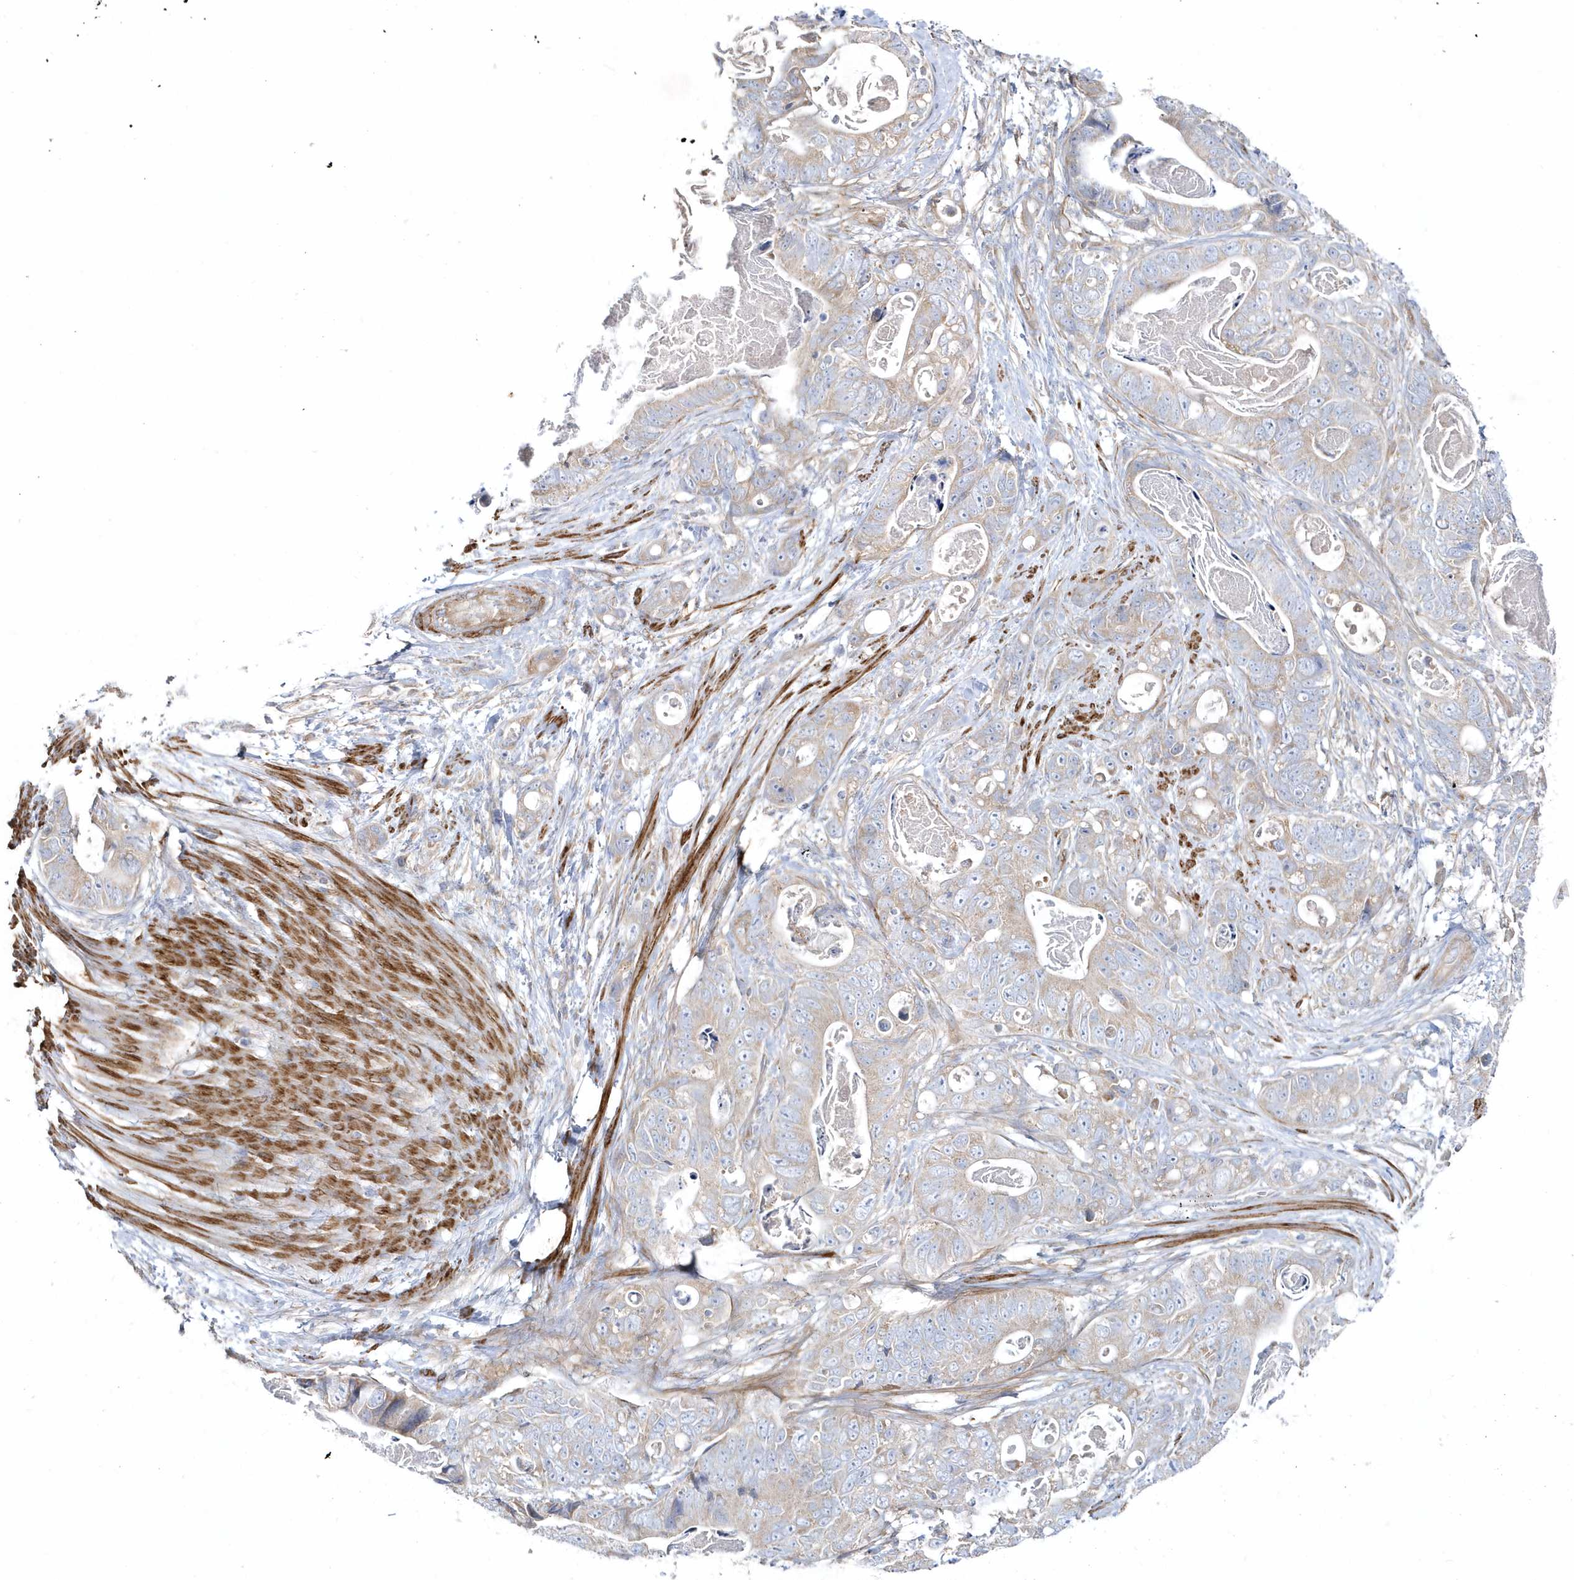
{"staining": {"intensity": "weak", "quantity": "25%-75%", "location": "cytoplasmic/membranous"}, "tissue": "stomach cancer", "cell_type": "Tumor cells", "image_type": "cancer", "snomed": [{"axis": "morphology", "description": "Normal tissue, NOS"}, {"axis": "morphology", "description": "Adenocarcinoma, NOS"}, {"axis": "topography", "description": "Stomach"}], "caption": "Immunohistochemical staining of human stomach adenocarcinoma demonstrates low levels of weak cytoplasmic/membranous staining in approximately 25%-75% of tumor cells. Using DAB (3,3'-diaminobenzidine) (brown) and hematoxylin (blue) stains, captured at high magnification using brightfield microscopy.", "gene": "LEXM", "patient": {"sex": "female", "age": 89}}